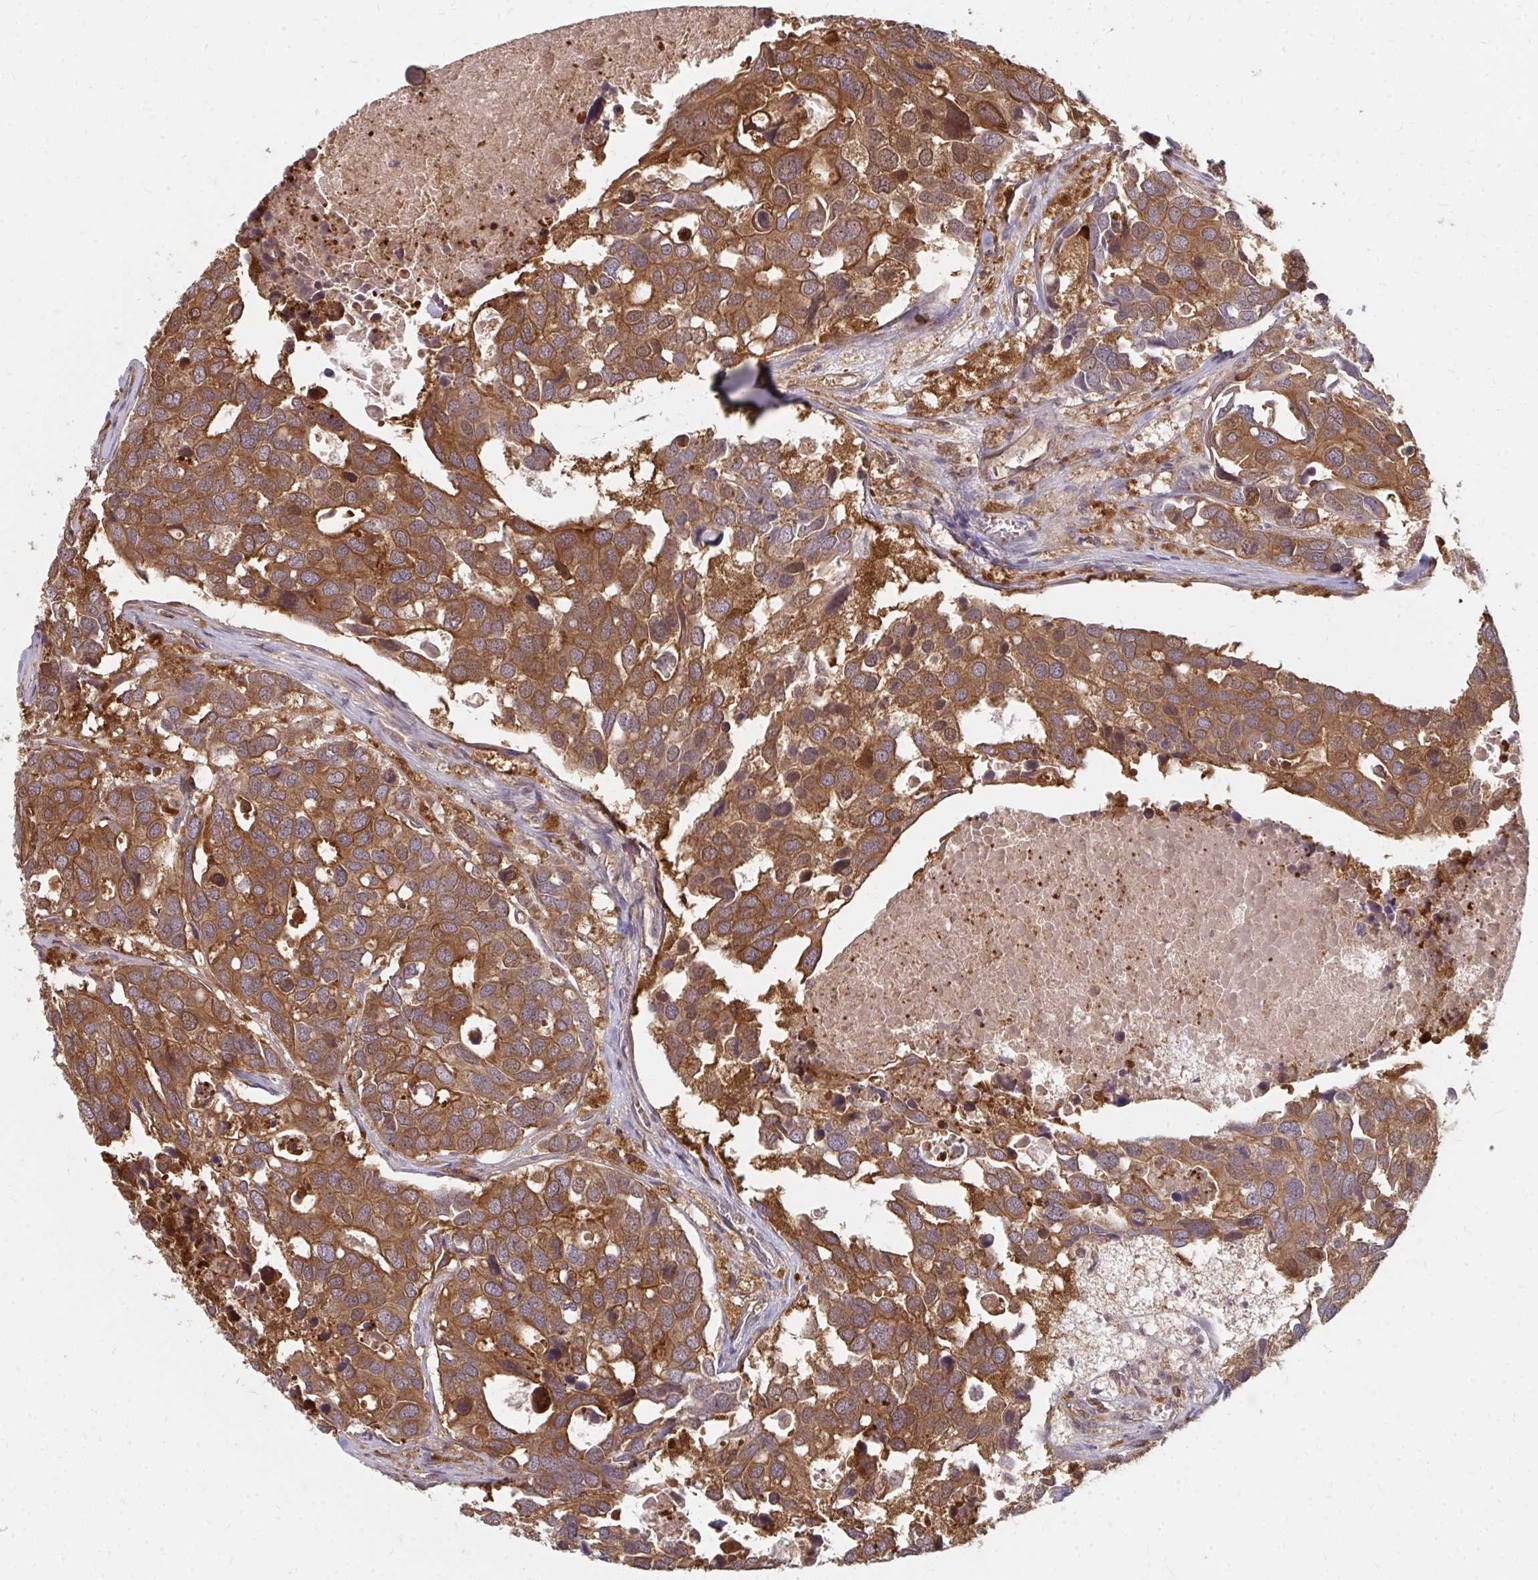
{"staining": {"intensity": "strong", "quantity": ">75%", "location": "cytoplasmic/membranous"}, "tissue": "breast cancer", "cell_type": "Tumor cells", "image_type": "cancer", "snomed": [{"axis": "morphology", "description": "Duct carcinoma"}, {"axis": "topography", "description": "Breast"}], "caption": "Protein staining by immunohistochemistry reveals strong cytoplasmic/membranous staining in about >75% of tumor cells in breast cancer.", "gene": "ZNF285", "patient": {"sex": "female", "age": 83}}